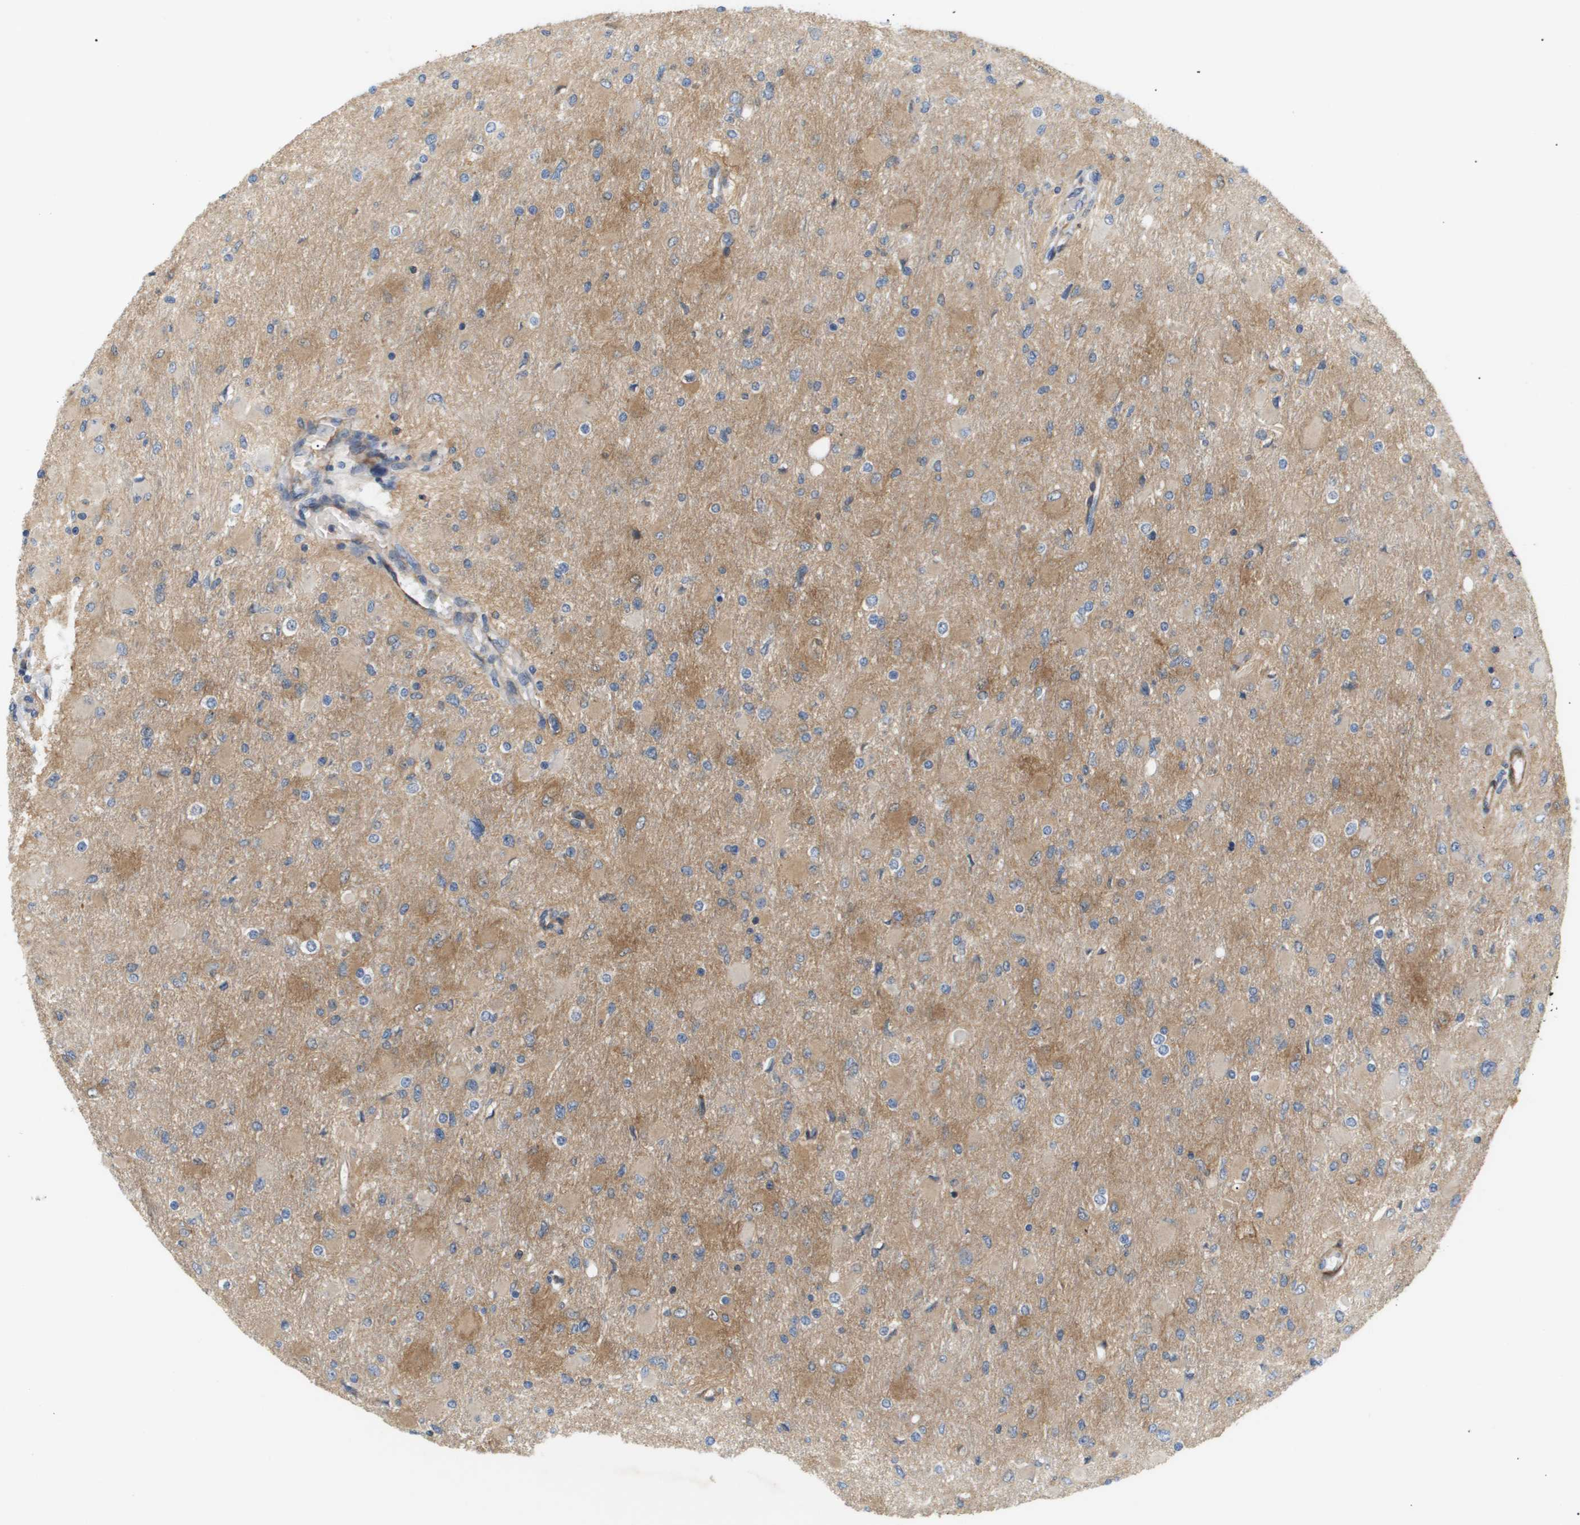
{"staining": {"intensity": "moderate", "quantity": "<25%", "location": "cytoplasmic/membranous"}, "tissue": "glioma", "cell_type": "Tumor cells", "image_type": "cancer", "snomed": [{"axis": "morphology", "description": "Glioma, malignant, High grade"}, {"axis": "topography", "description": "Cerebral cortex"}], "caption": "Protein staining by IHC demonstrates moderate cytoplasmic/membranous staining in about <25% of tumor cells in high-grade glioma (malignant).", "gene": "CORO2B", "patient": {"sex": "female", "age": 36}}